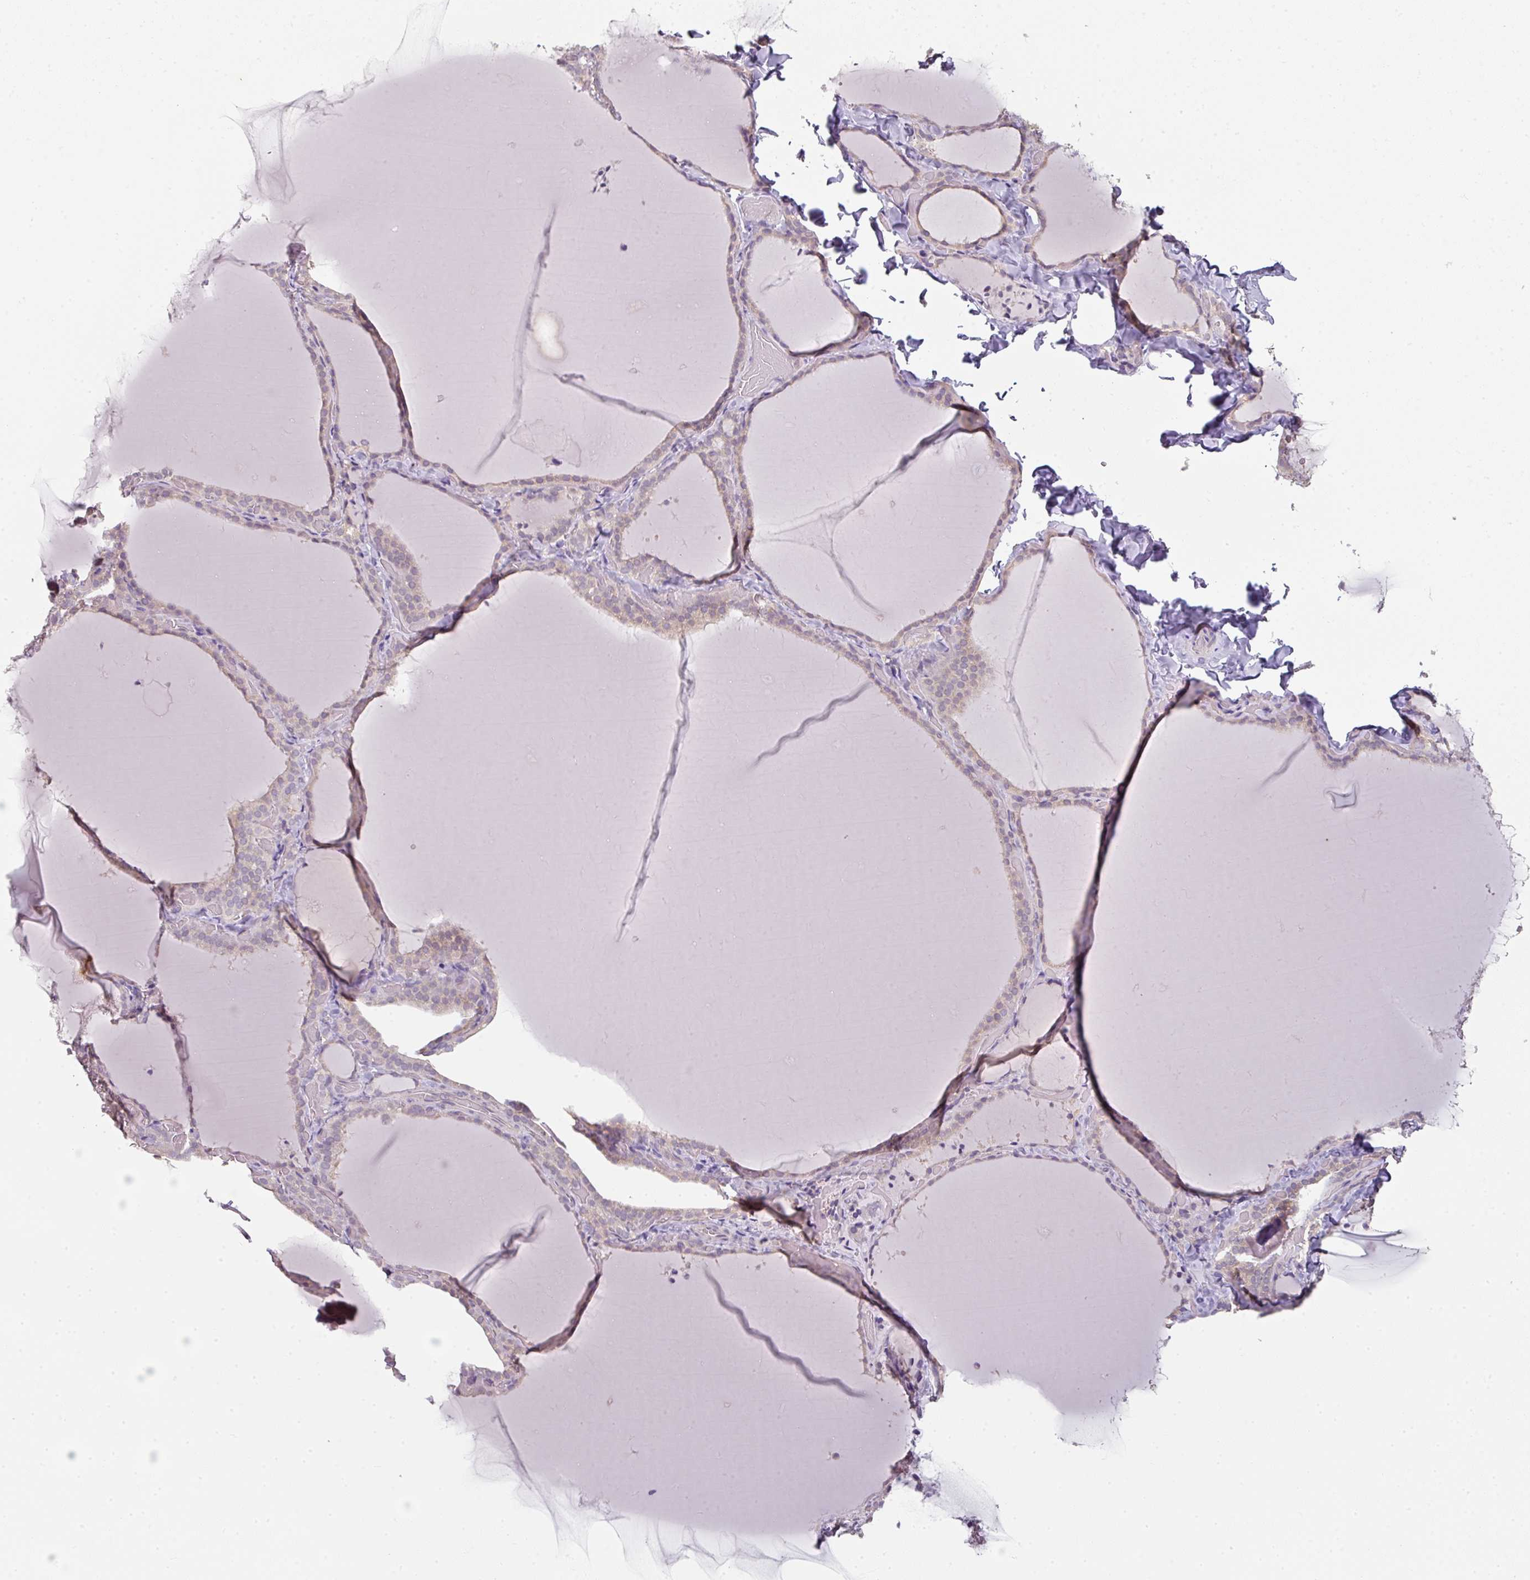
{"staining": {"intensity": "weak", "quantity": "25%-75%", "location": "cytoplasmic/membranous"}, "tissue": "thyroid gland", "cell_type": "Glandular cells", "image_type": "normal", "snomed": [{"axis": "morphology", "description": "Normal tissue, NOS"}, {"axis": "topography", "description": "Thyroid gland"}], "caption": "This histopathology image shows immunohistochemistry staining of unremarkable thyroid gland, with low weak cytoplasmic/membranous expression in approximately 25%-75% of glandular cells.", "gene": "C19orf33", "patient": {"sex": "female", "age": 22}}